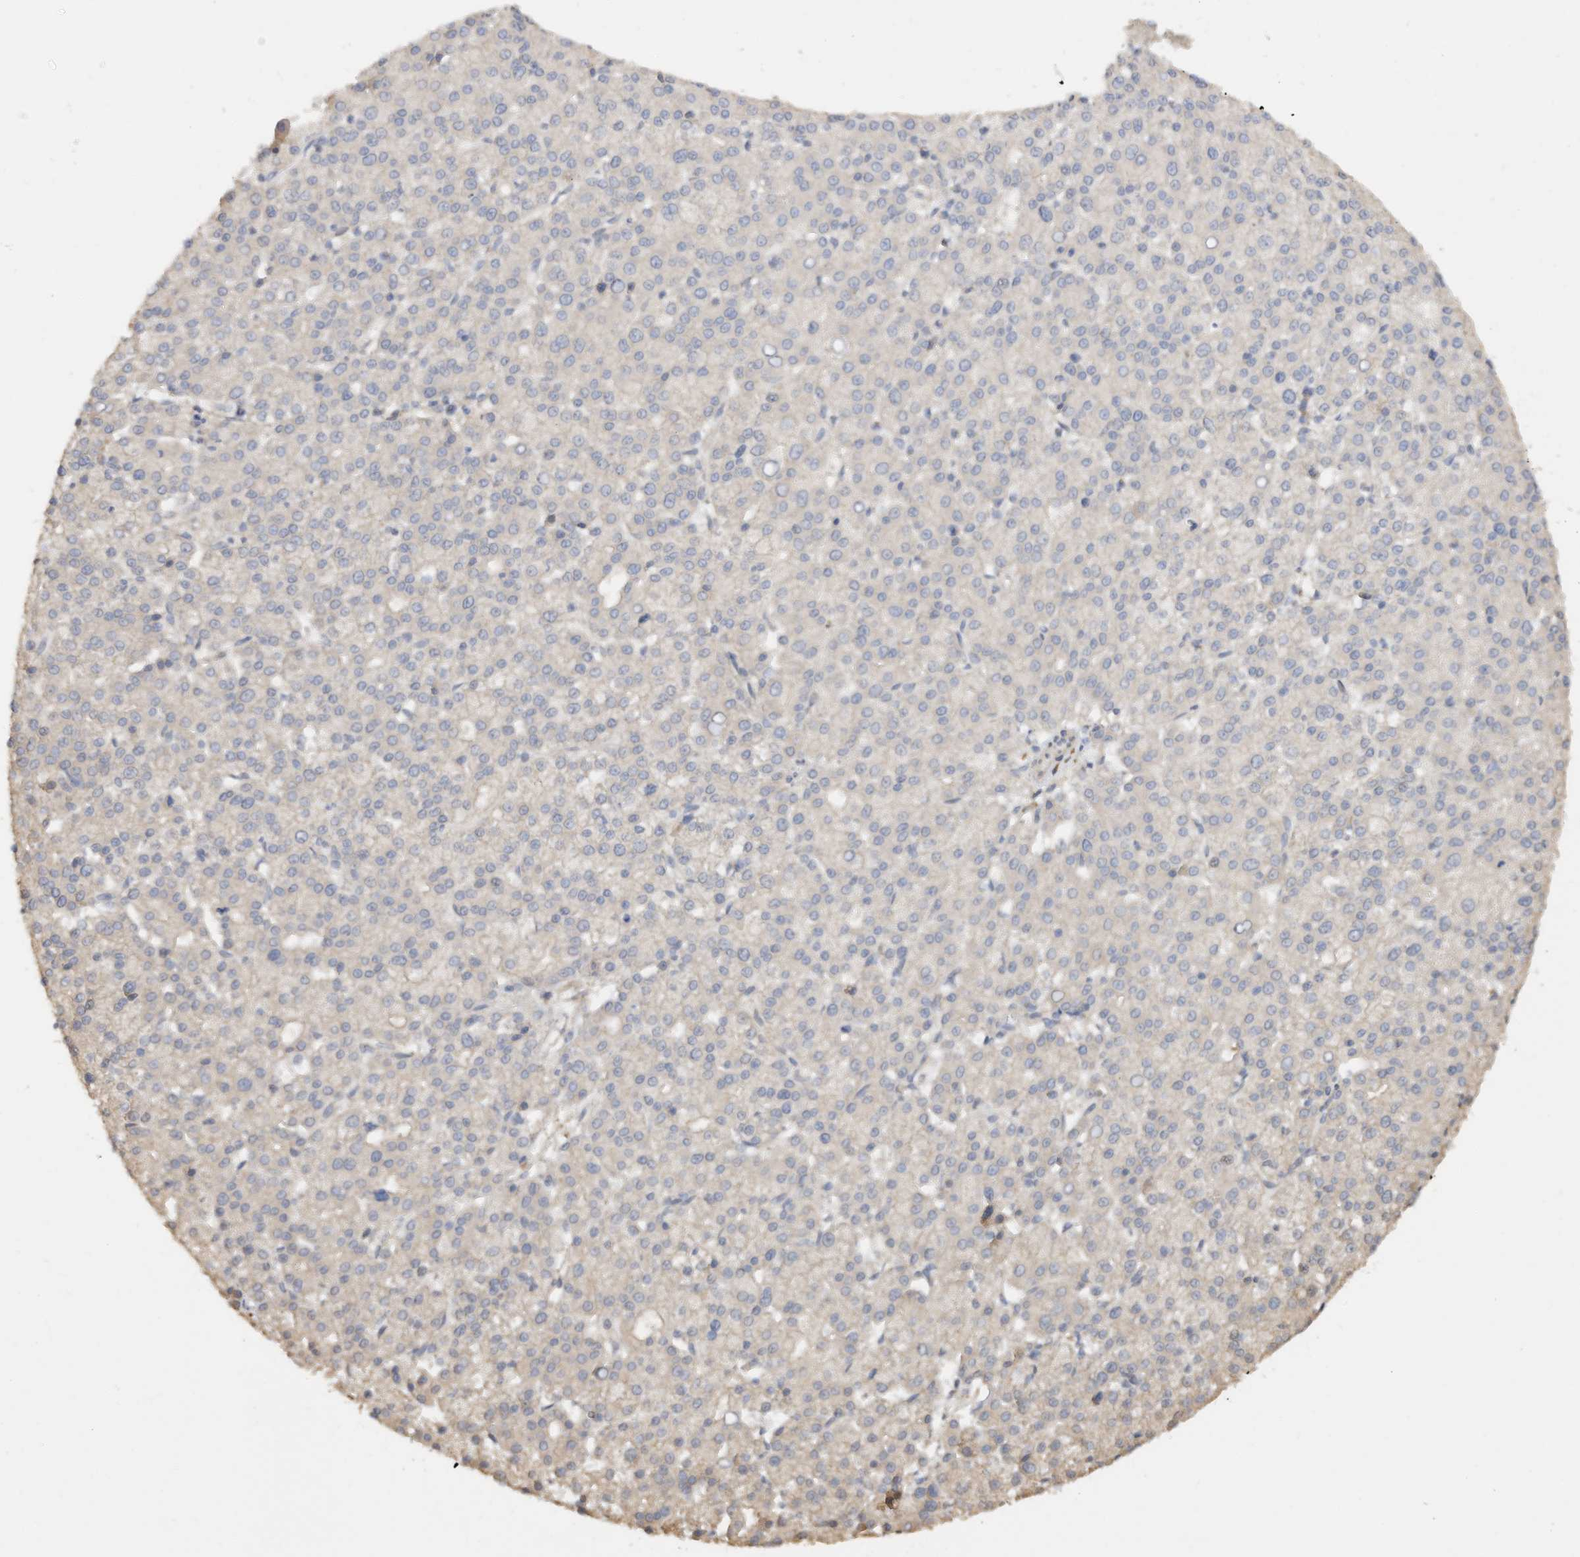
{"staining": {"intensity": "negative", "quantity": "none", "location": "none"}, "tissue": "liver cancer", "cell_type": "Tumor cells", "image_type": "cancer", "snomed": [{"axis": "morphology", "description": "Carcinoma, Hepatocellular, NOS"}, {"axis": "topography", "description": "Liver"}], "caption": "Hepatocellular carcinoma (liver) stained for a protein using immunohistochemistry (IHC) displays no positivity tumor cells.", "gene": "CAGE1", "patient": {"sex": "female", "age": 58}}